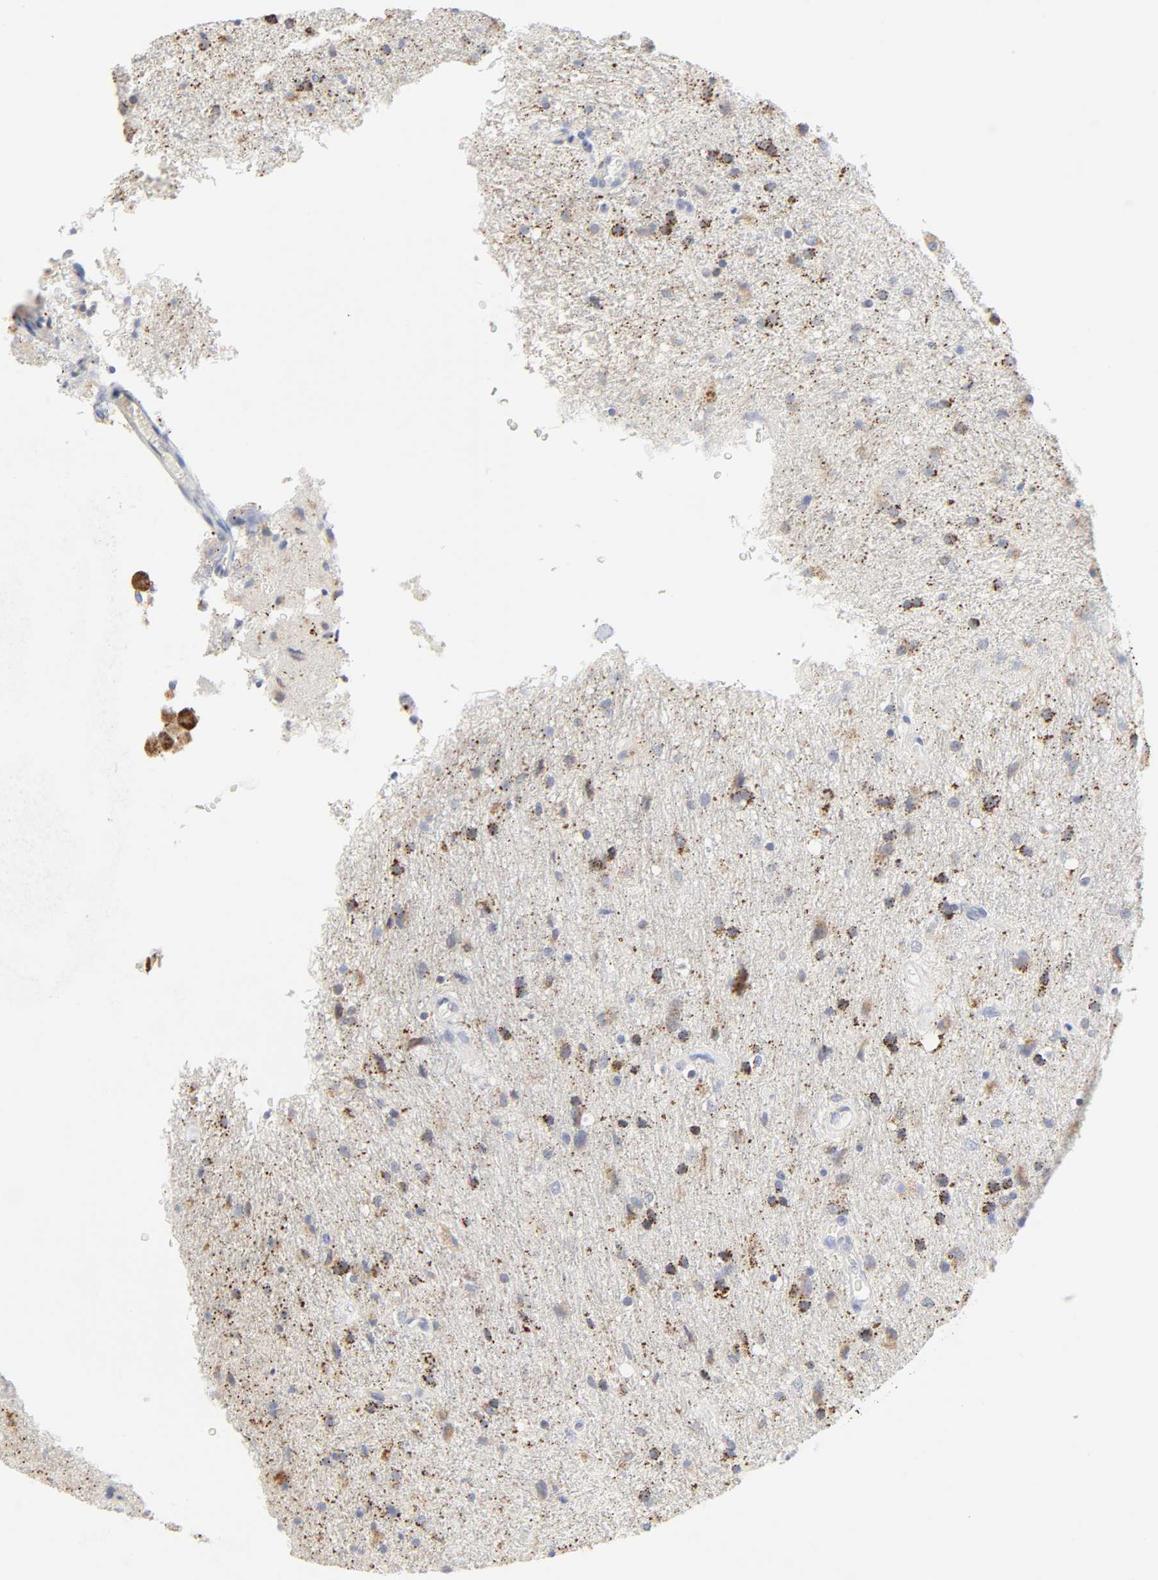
{"staining": {"intensity": "strong", "quantity": "25%-75%", "location": "cytoplasmic/membranous"}, "tissue": "glioma", "cell_type": "Tumor cells", "image_type": "cancer", "snomed": [{"axis": "morphology", "description": "Normal tissue, NOS"}, {"axis": "morphology", "description": "Glioma, malignant, High grade"}, {"axis": "topography", "description": "Cerebral cortex"}], "caption": "The photomicrograph displays immunohistochemical staining of glioma. There is strong cytoplasmic/membranous staining is appreciated in about 25%-75% of tumor cells.", "gene": "MAGEB17", "patient": {"sex": "male", "age": 56}}